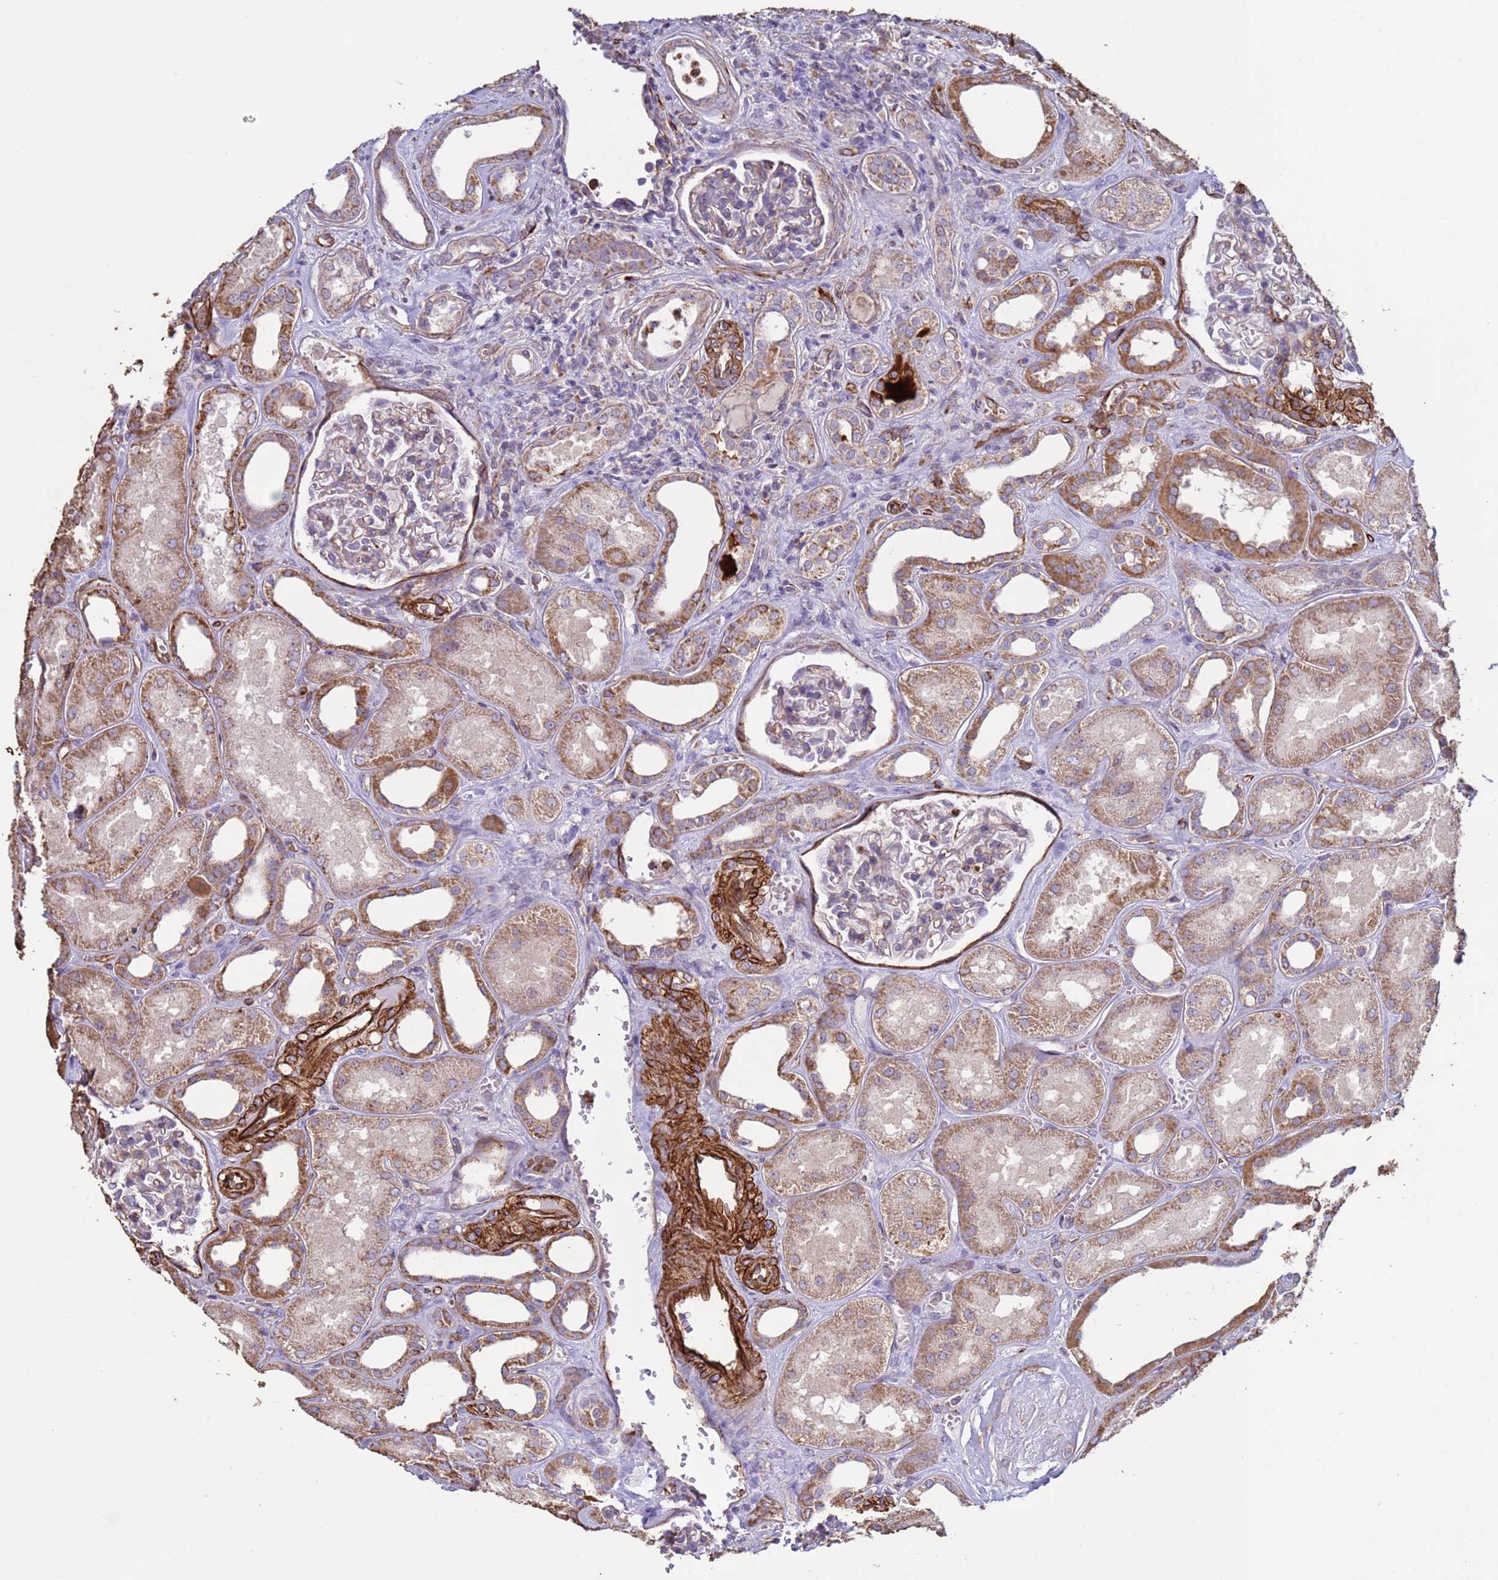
{"staining": {"intensity": "weak", "quantity": "<25%", "location": "cytoplasmic/membranous"}, "tissue": "kidney", "cell_type": "Cells in glomeruli", "image_type": "normal", "snomed": [{"axis": "morphology", "description": "Normal tissue, NOS"}, {"axis": "morphology", "description": "Adenocarcinoma, NOS"}, {"axis": "topography", "description": "Kidney"}], "caption": "A high-resolution photomicrograph shows immunohistochemistry (IHC) staining of normal kidney, which demonstrates no significant staining in cells in glomeruli. (DAB immunohistochemistry, high magnification).", "gene": "GASK1A", "patient": {"sex": "female", "age": 68}}